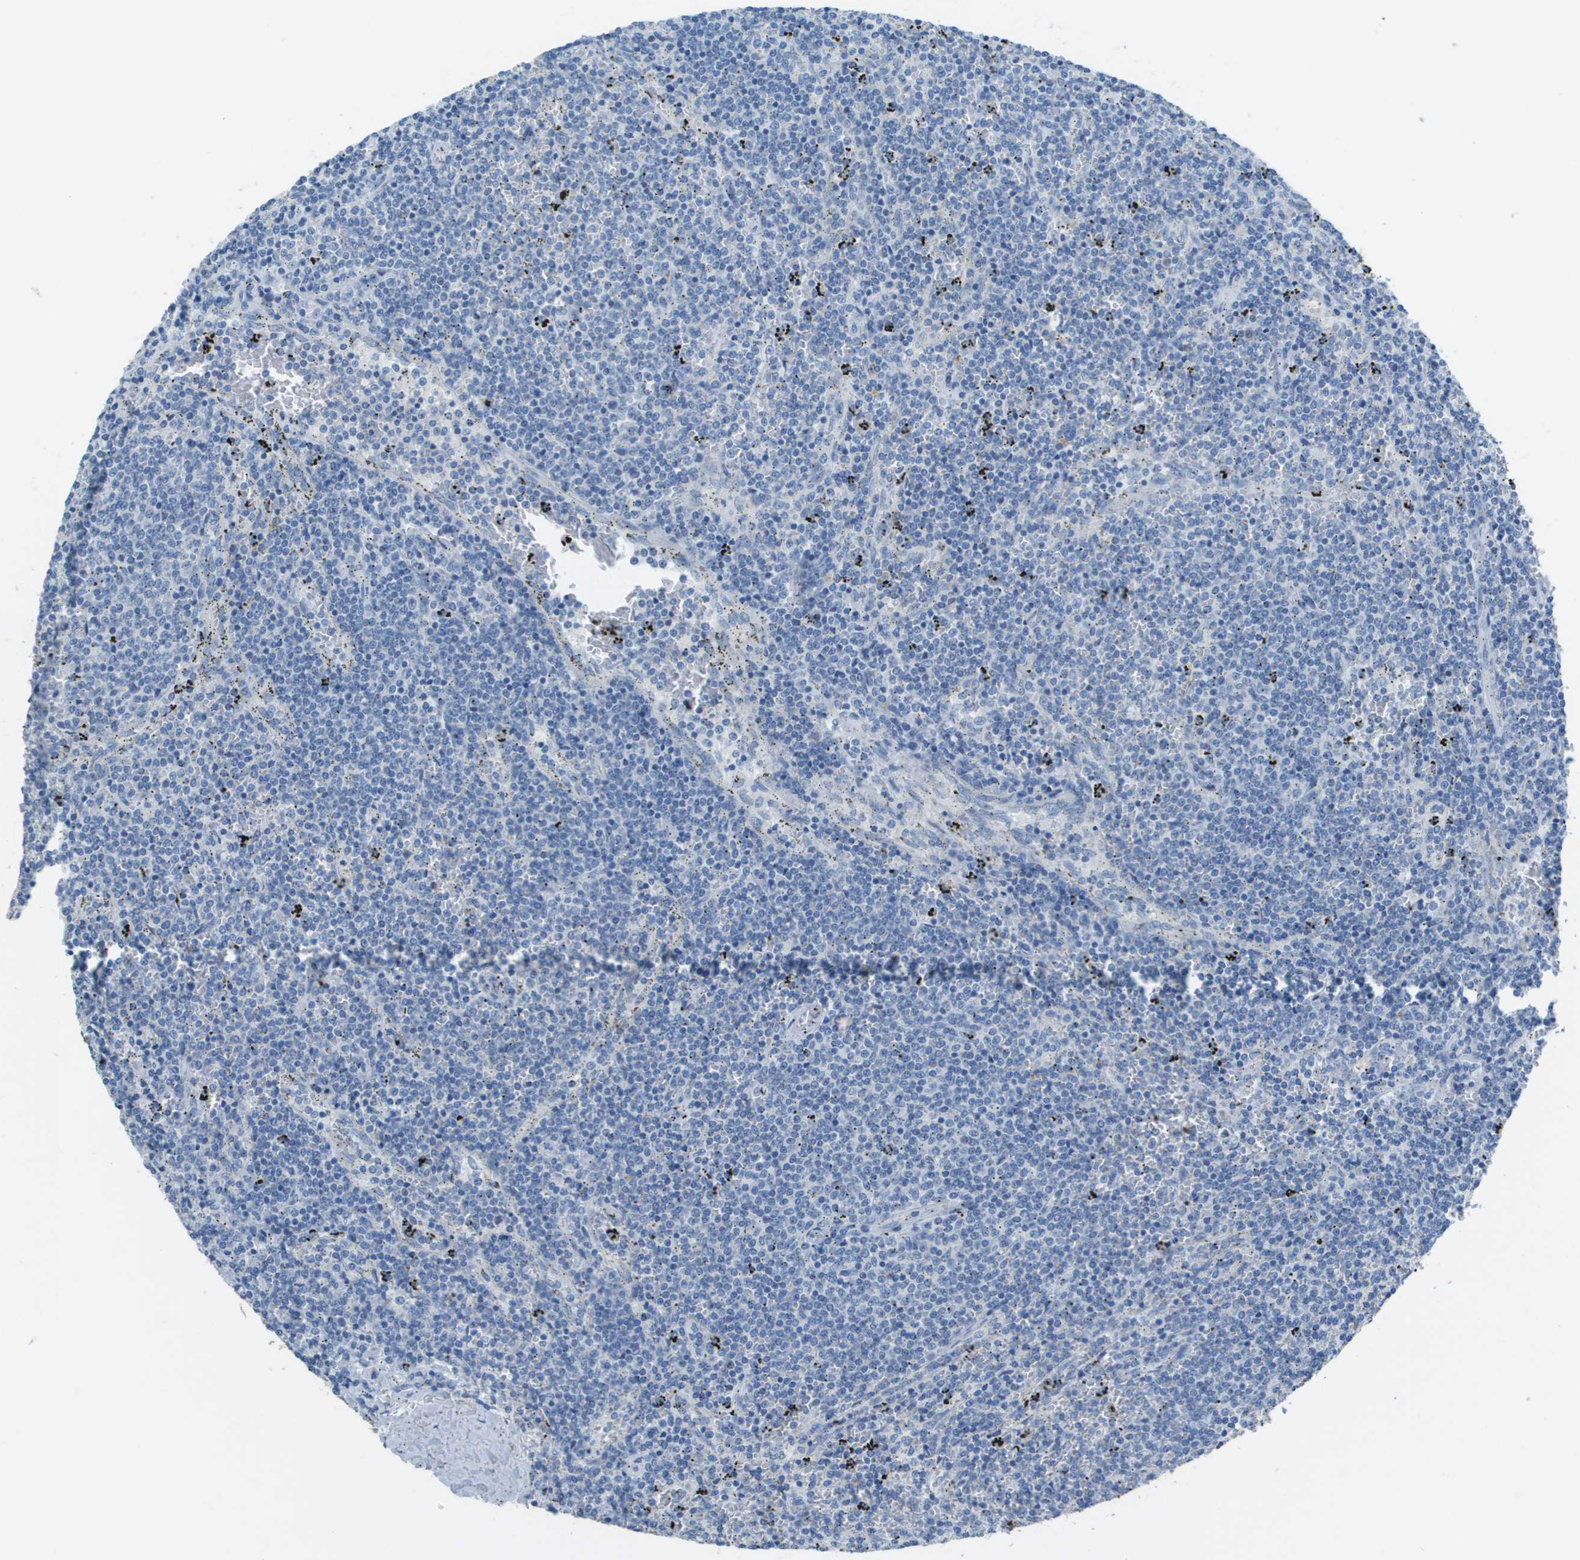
{"staining": {"intensity": "negative", "quantity": "none", "location": "none"}, "tissue": "lymphoma", "cell_type": "Tumor cells", "image_type": "cancer", "snomed": [{"axis": "morphology", "description": "Malignant lymphoma, non-Hodgkin's type, Low grade"}, {"axis": "topography", "description": "Spleen"}], "caption": "Immunohistochemistry (IHC) of human lymphoma shows no staining in tumor cells.", "gene": "PTGDR2", "patient": {"sex": "female", "age": 50}}